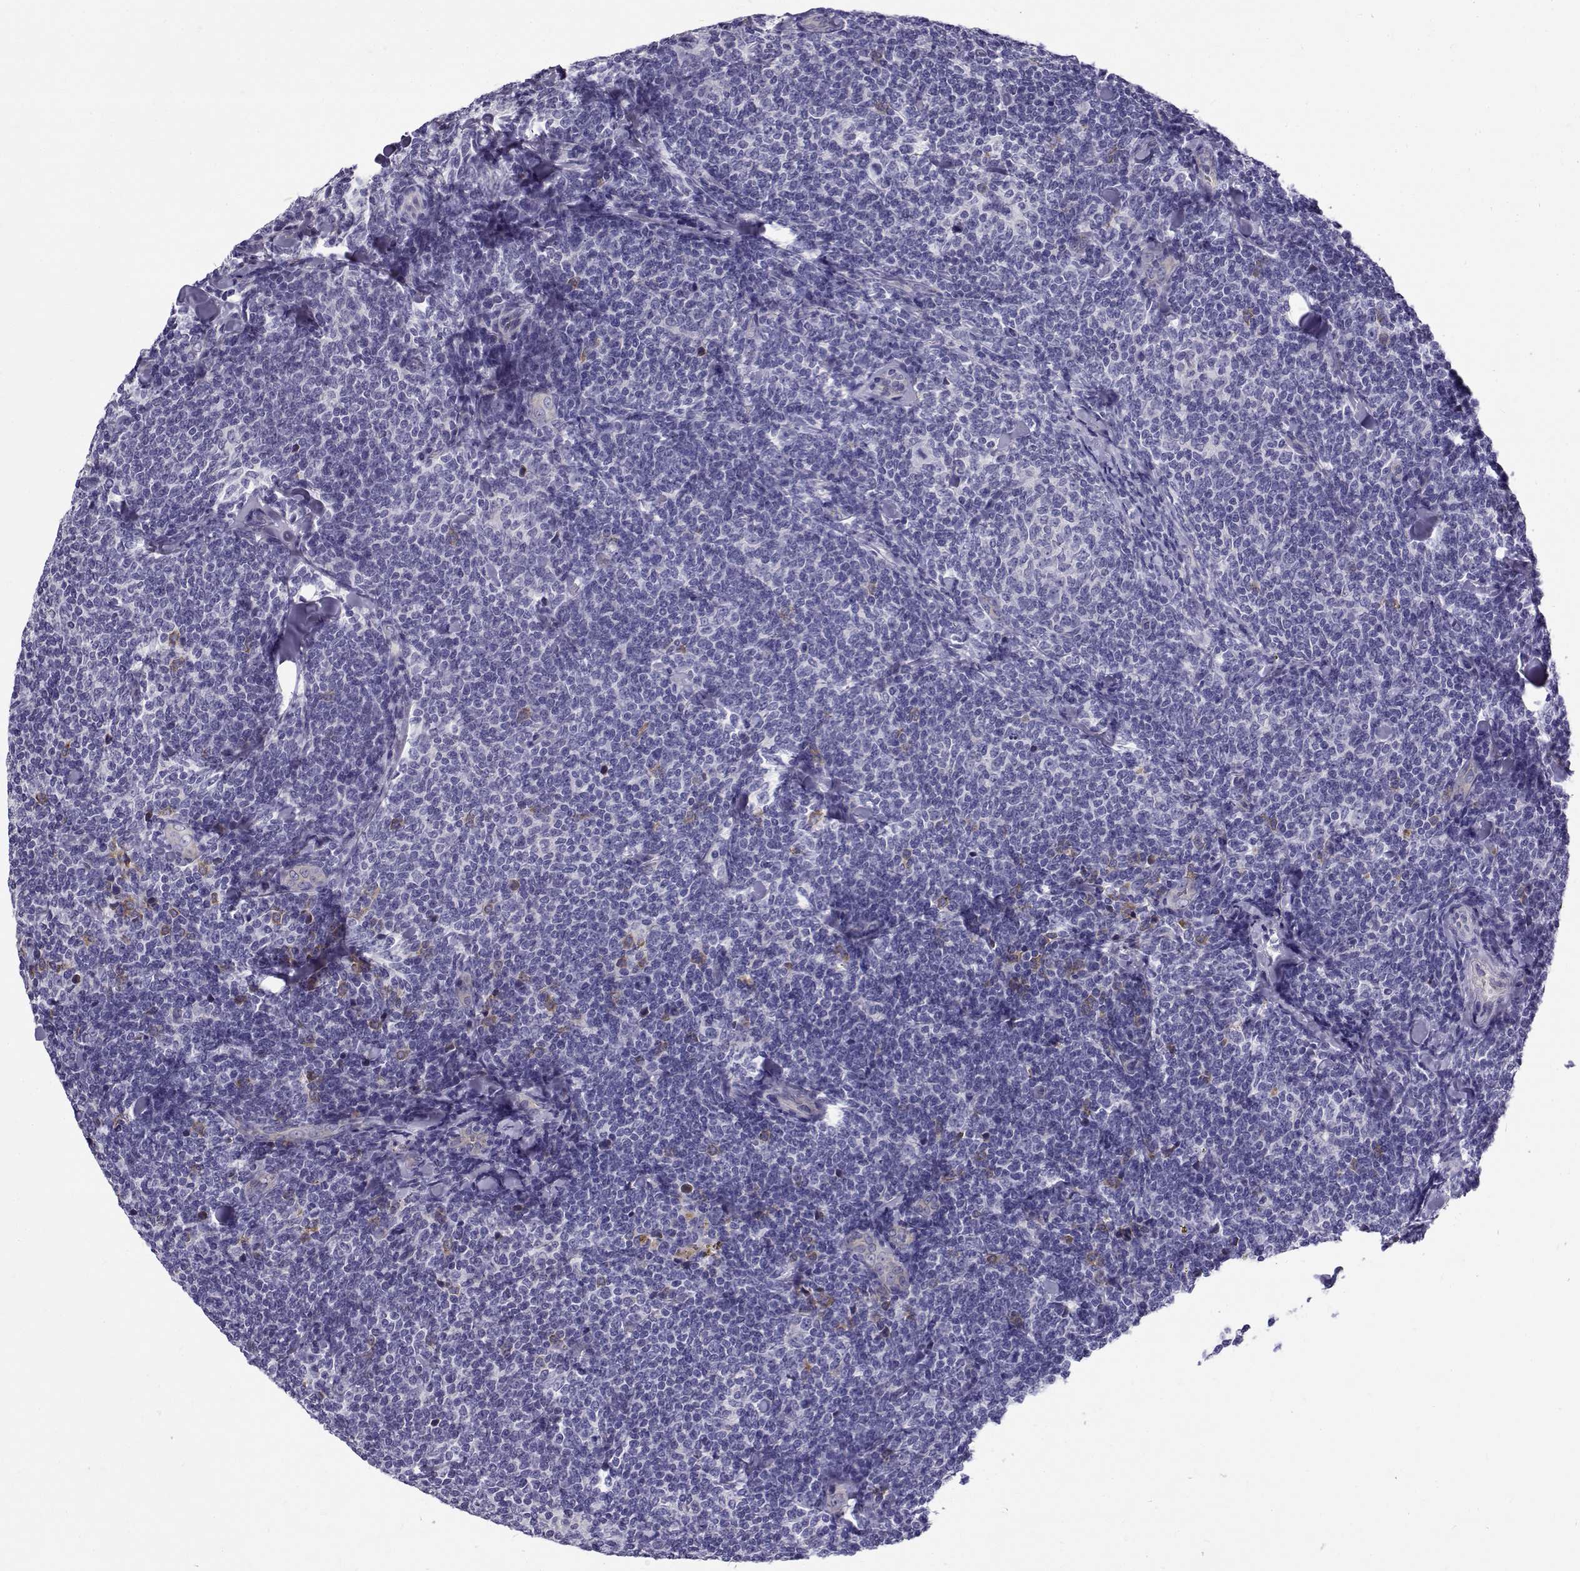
{"staining": {"intensity": "negative", "quantity": "none", "location": "none"}, "tissue": "lymphoma", "cell_type": "Tumor cells", "image_type": "cancer", "snomed": [{"axis": "morphology", "description": "Malignant lymphoma, non-Hodgkin's type, Low grade"}, {"axis": "topography", "description": "Lymph node"}], "caption": "Tumor cells show no significant expression in lymphoma.", "gene": "IGSF1", "patient": {"sex": "female", "age": 56}}